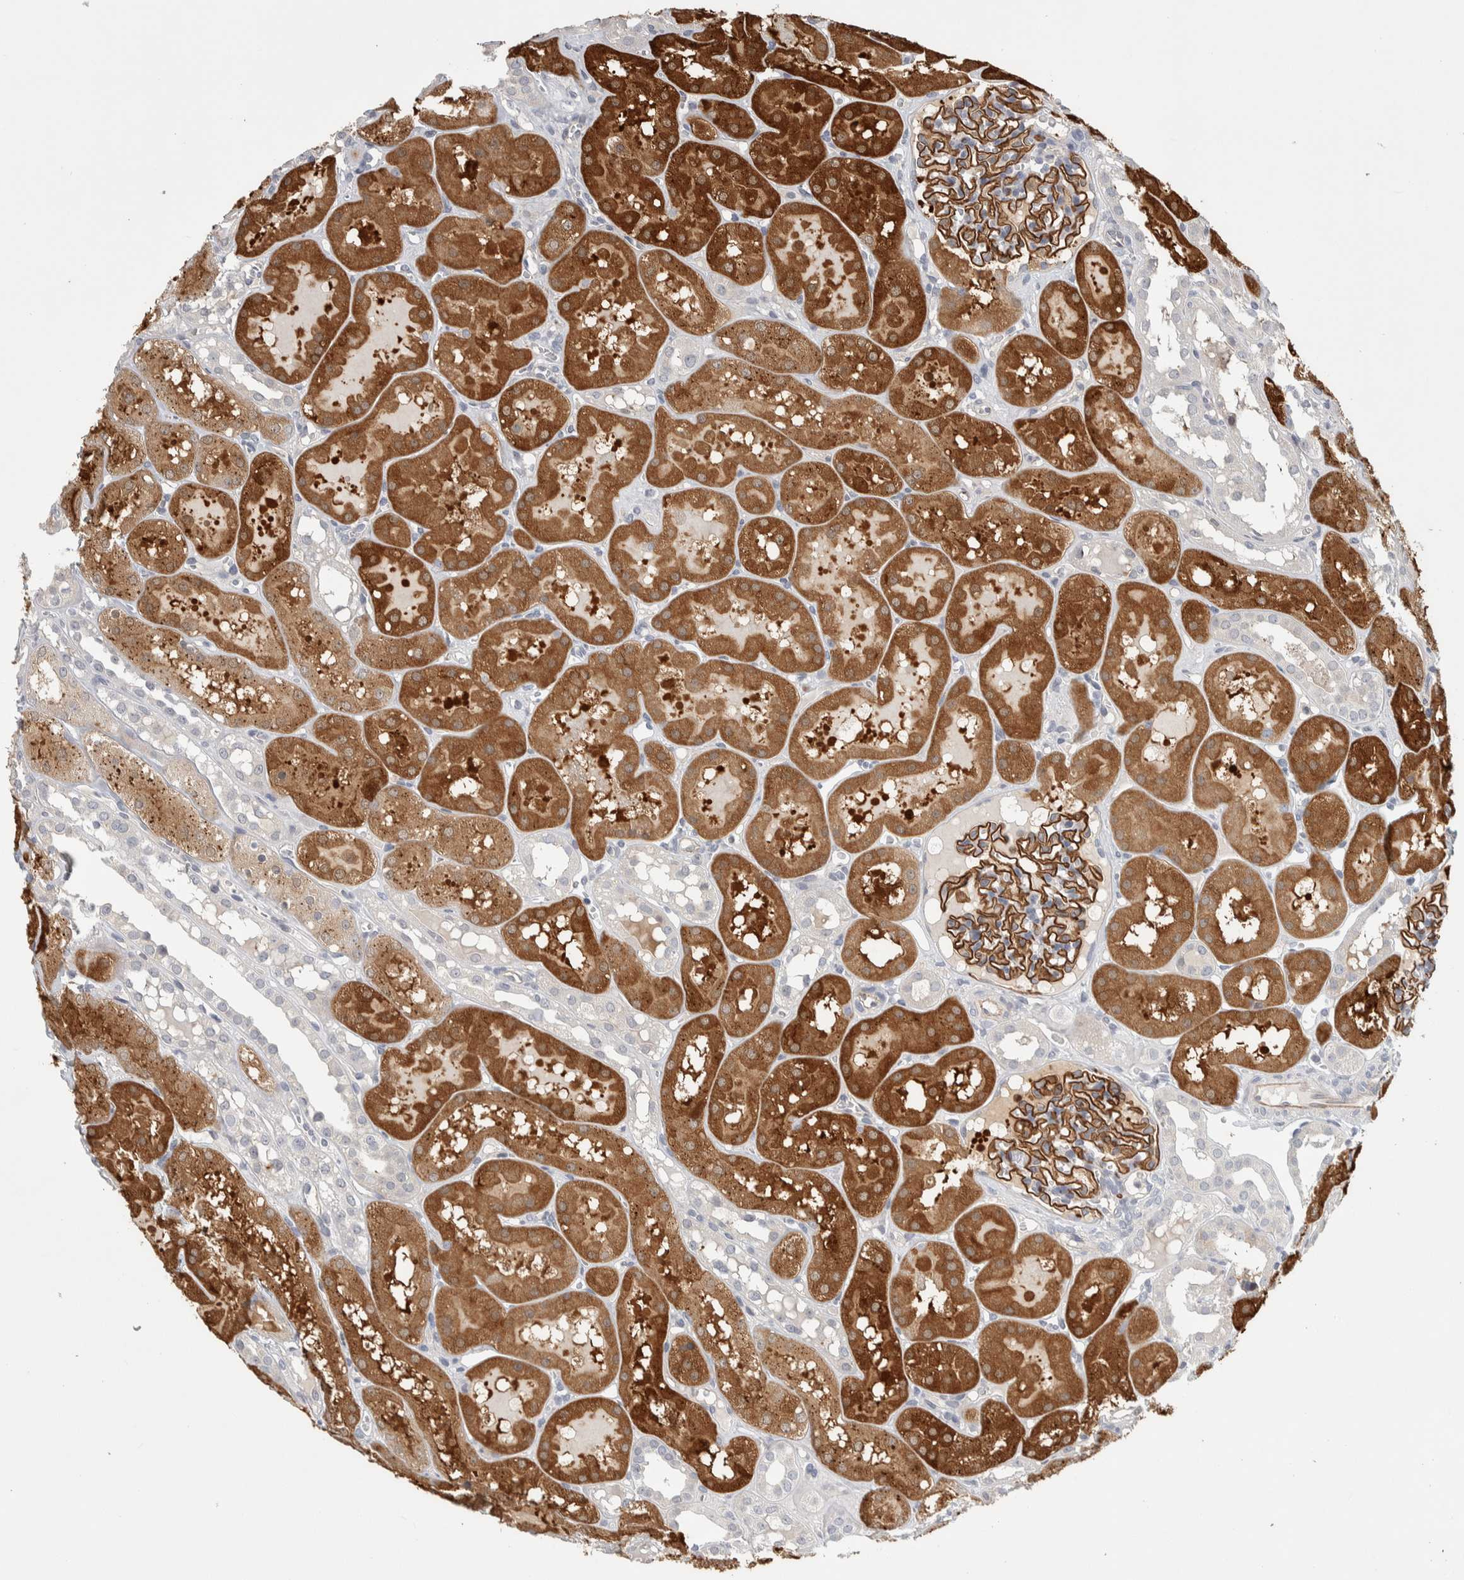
{"staining": {"intensity": "strong", "quantity": "25%-75%", "location": "cytoplasmic/membranous"}, "tissue": "kidney", "cell_type": "Cells in glomeruli", "image_type": "normal", "snomed": [{"axis": "morphology", "description": "Normal tissue, NOS"}, {"axis": "topography", "description": "Kidney"}, {"axis": "topography", "description": "Urinary bladder"}], "caption": "An immunohistochemistry (IHC) micrograph of benign tissue is shown. Protein staining in brown labels strong cytoplasmic/membranous positivity in kidney within cells in glomeruli.", "gene": "ZNF862", "patient": {"sex": "male", "age": 16}}